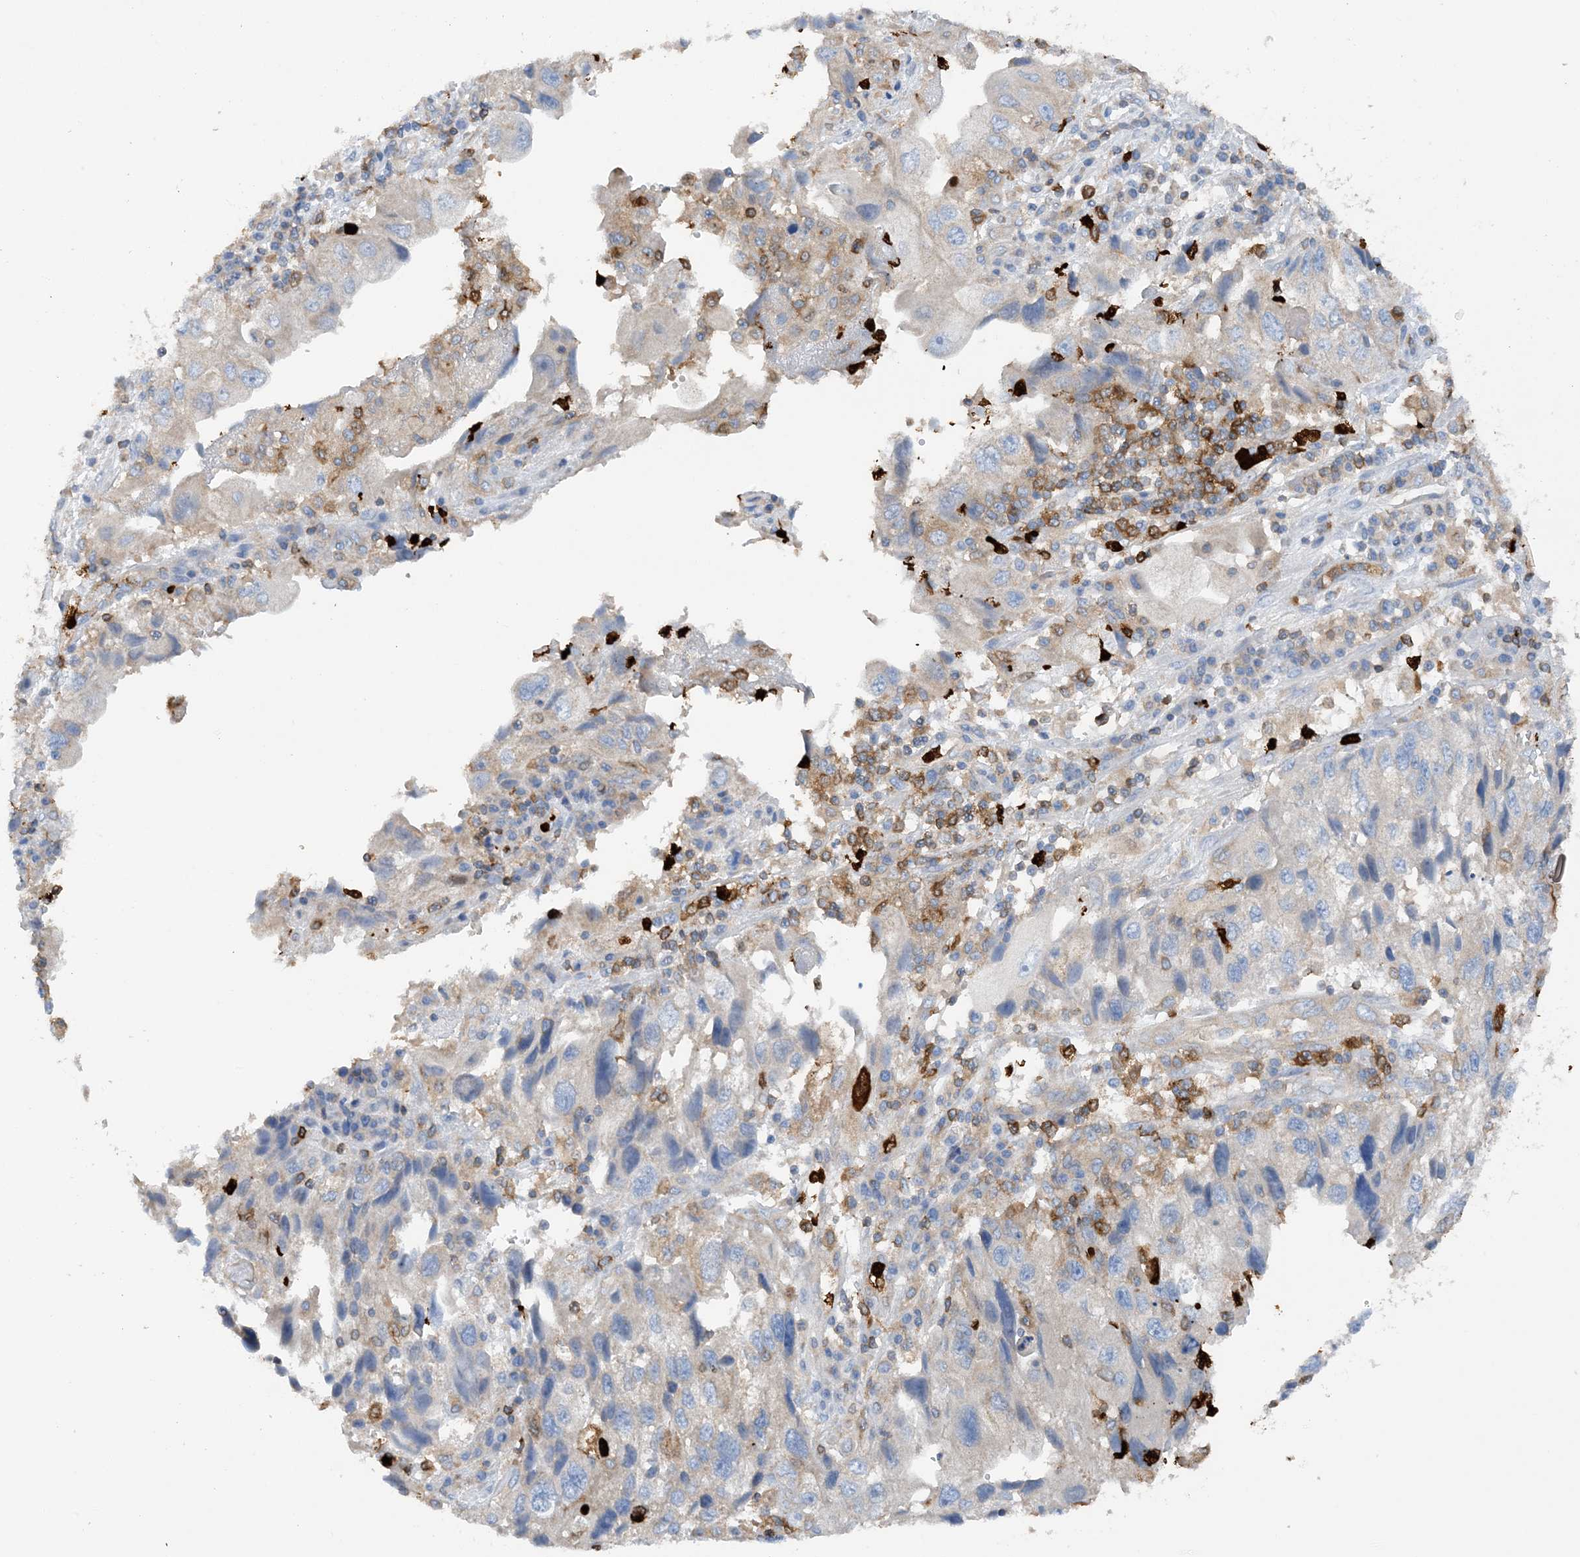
{"staining": {"intensity": "negative", "quantity": "none", "location": "none"}, "tissue": "endometrial cancer", "cell_type": "Tumor cells", "image_type": "cancer", "snomed": [{"axis": "morphology", "description": "Adenocarcinoma, NOS"}, {"axis": "topography", "description": "Endometrium"}], "caption": "IHC of adenocarcinoma (endometrial) displays no positivity in tumor cells.", "gene": "PHACTR2", "patient": {"sex": "female", "age": 49}}